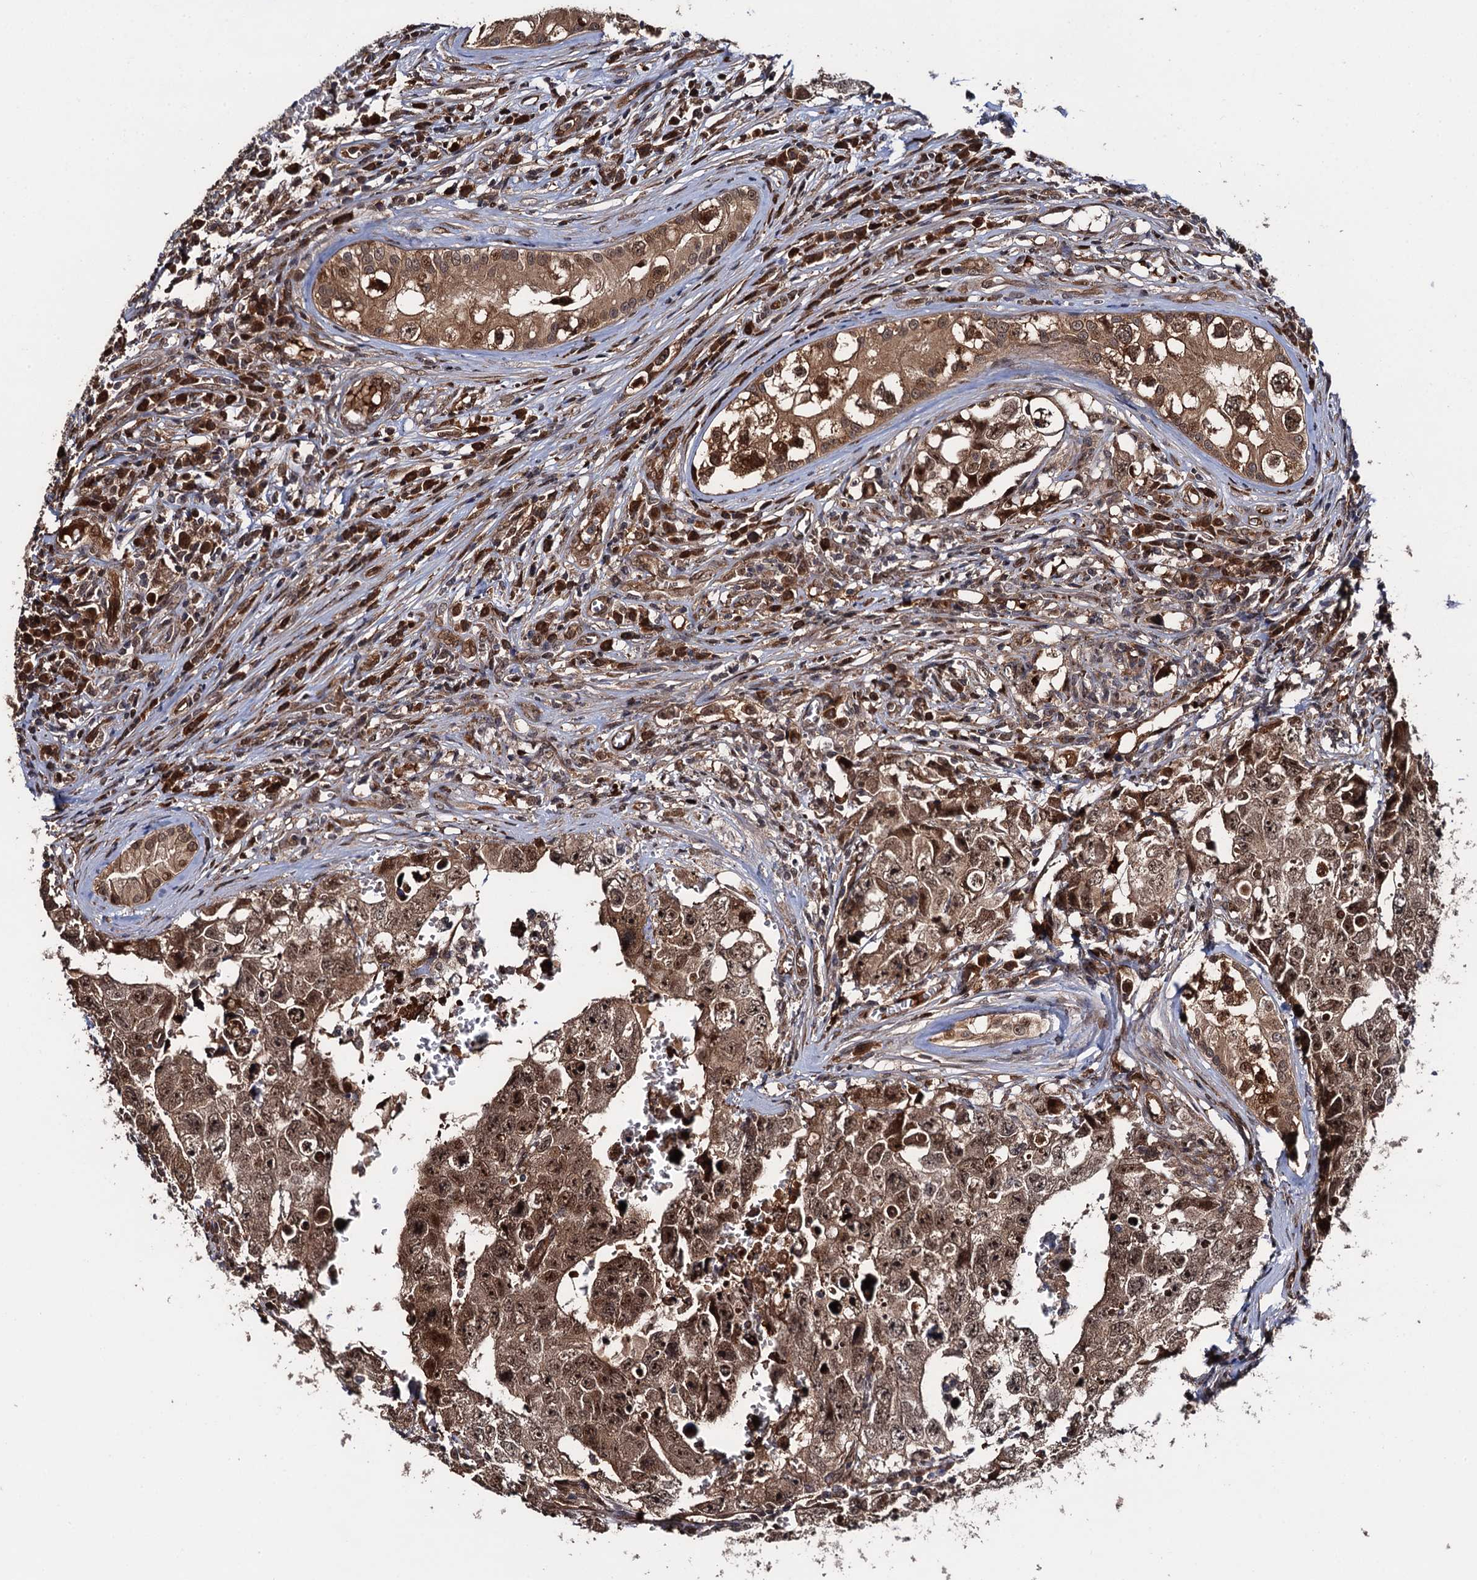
{"staining": {"intensity": "moderate", "quantity": ">75%", "location": "cytoplasmic/membranous,nuclear"}, "tissue": "testis cancer", "cell_type": "Tumor cells", "image_type": "cancer", "snomed": [{"axis": "morphology", "description": "Carcinoma, Embryonal, NOS"}, {"axis": "topography", "description": "Testis"}], "caption": "Brown immunohistochemical staining in human testis embryonal carcinoma exhibits moderate cytoplasmic/membranous and nuclear positivity in approximately >75% of tumor cells.", "gene": "CDC23", "patient": {"sex": "male", "age": 17}}